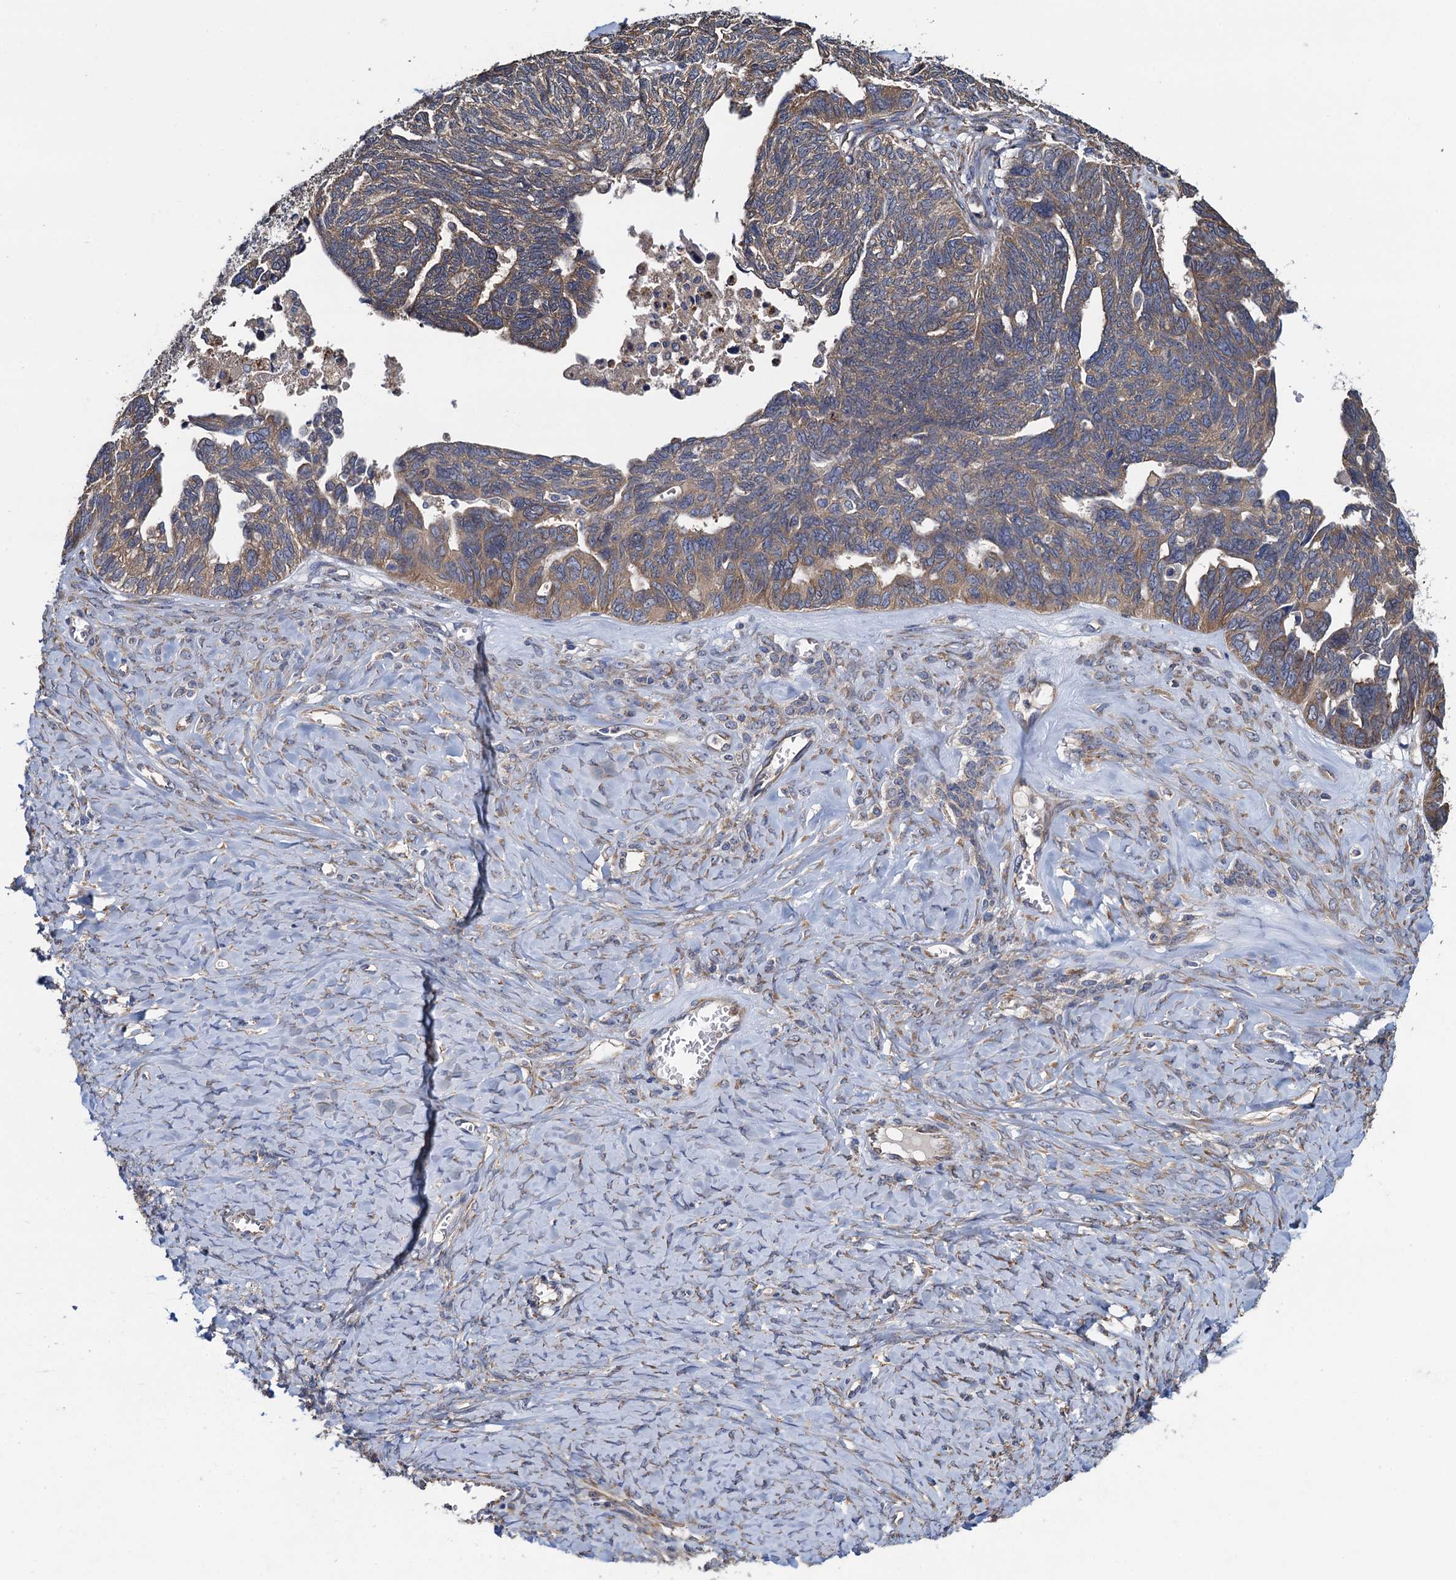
{"staining": {"intensity": "weak", "quantity": "25%-75%", "location": "cytoplasmic/membranous"}, "tissue": "ovarian cancer", "cell_type": "Tumor cells", "image_type": "cancer", "snomed": [{"axis": "morphology", "description": "Cystadenocarcinoma, serous, NOS"}, {"axis": "topography", "description": "Ovary"}], "caption": "An IHC micrograph of neoplastic tissue is shown. Protein staining in brown shows weak cytoplasmic/membranous positivity in serous cystadenocarcinoma (ovarian) within tumor cells.", "gene": "ADCY9", "patient": {"sex": "female", "age": 79}}